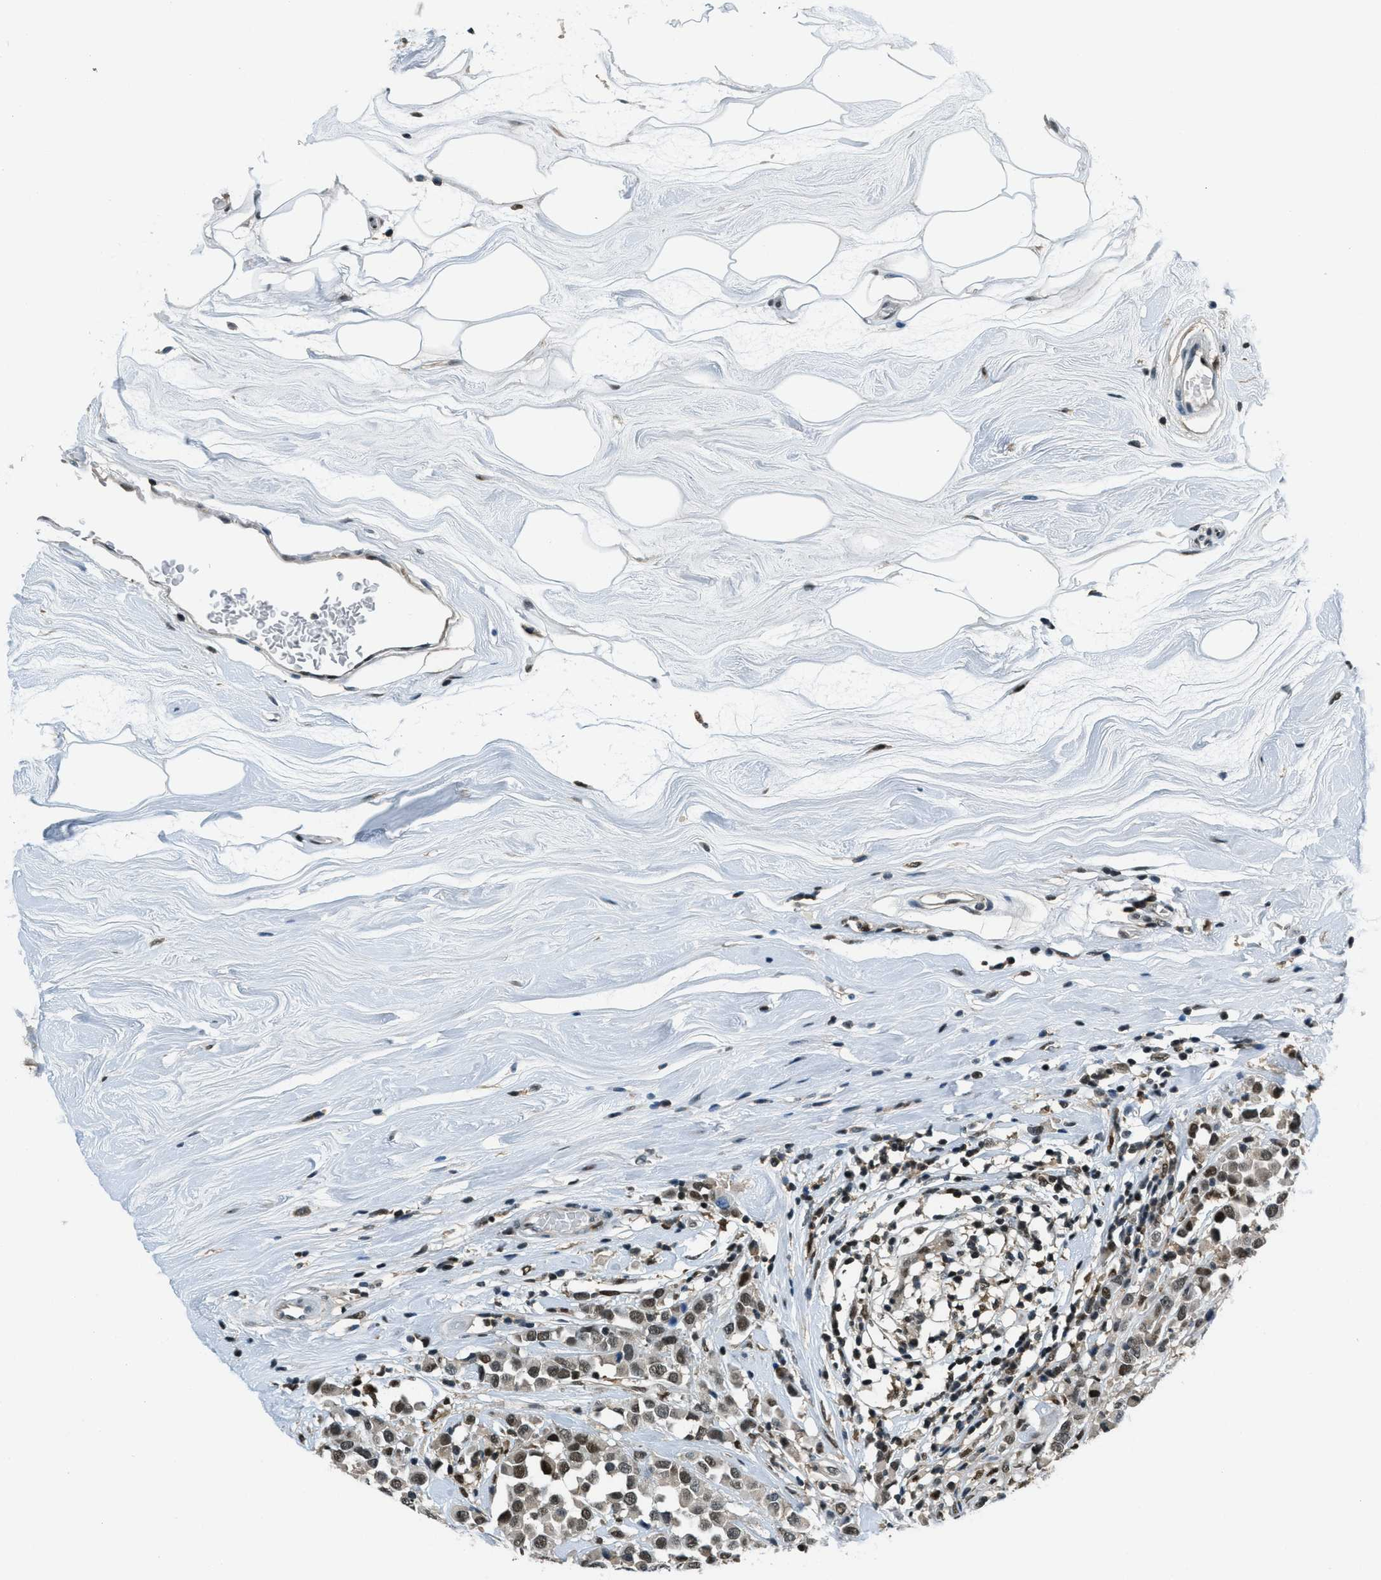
{"staining": {"intensity": "moderate", "quantity": ">75%", "location": "nuclear"}, "tissue": "breast cancer", "cell_type": "Tumor cells", "image_type": "cancer", "snomed": [{"axis": "morphology", "description": "Duct carcinoma"}, {"axis": "topography", "description": "Breast"}], "caption": "There is medium levels of moderate nuclear positivity in tumor cells of breast cancer (intraductal carcinoma), as demonstrated by immunohistochemical staining (brown color).", "gene": "OGFR", "patient": {"sex": "female", "age": 61}}